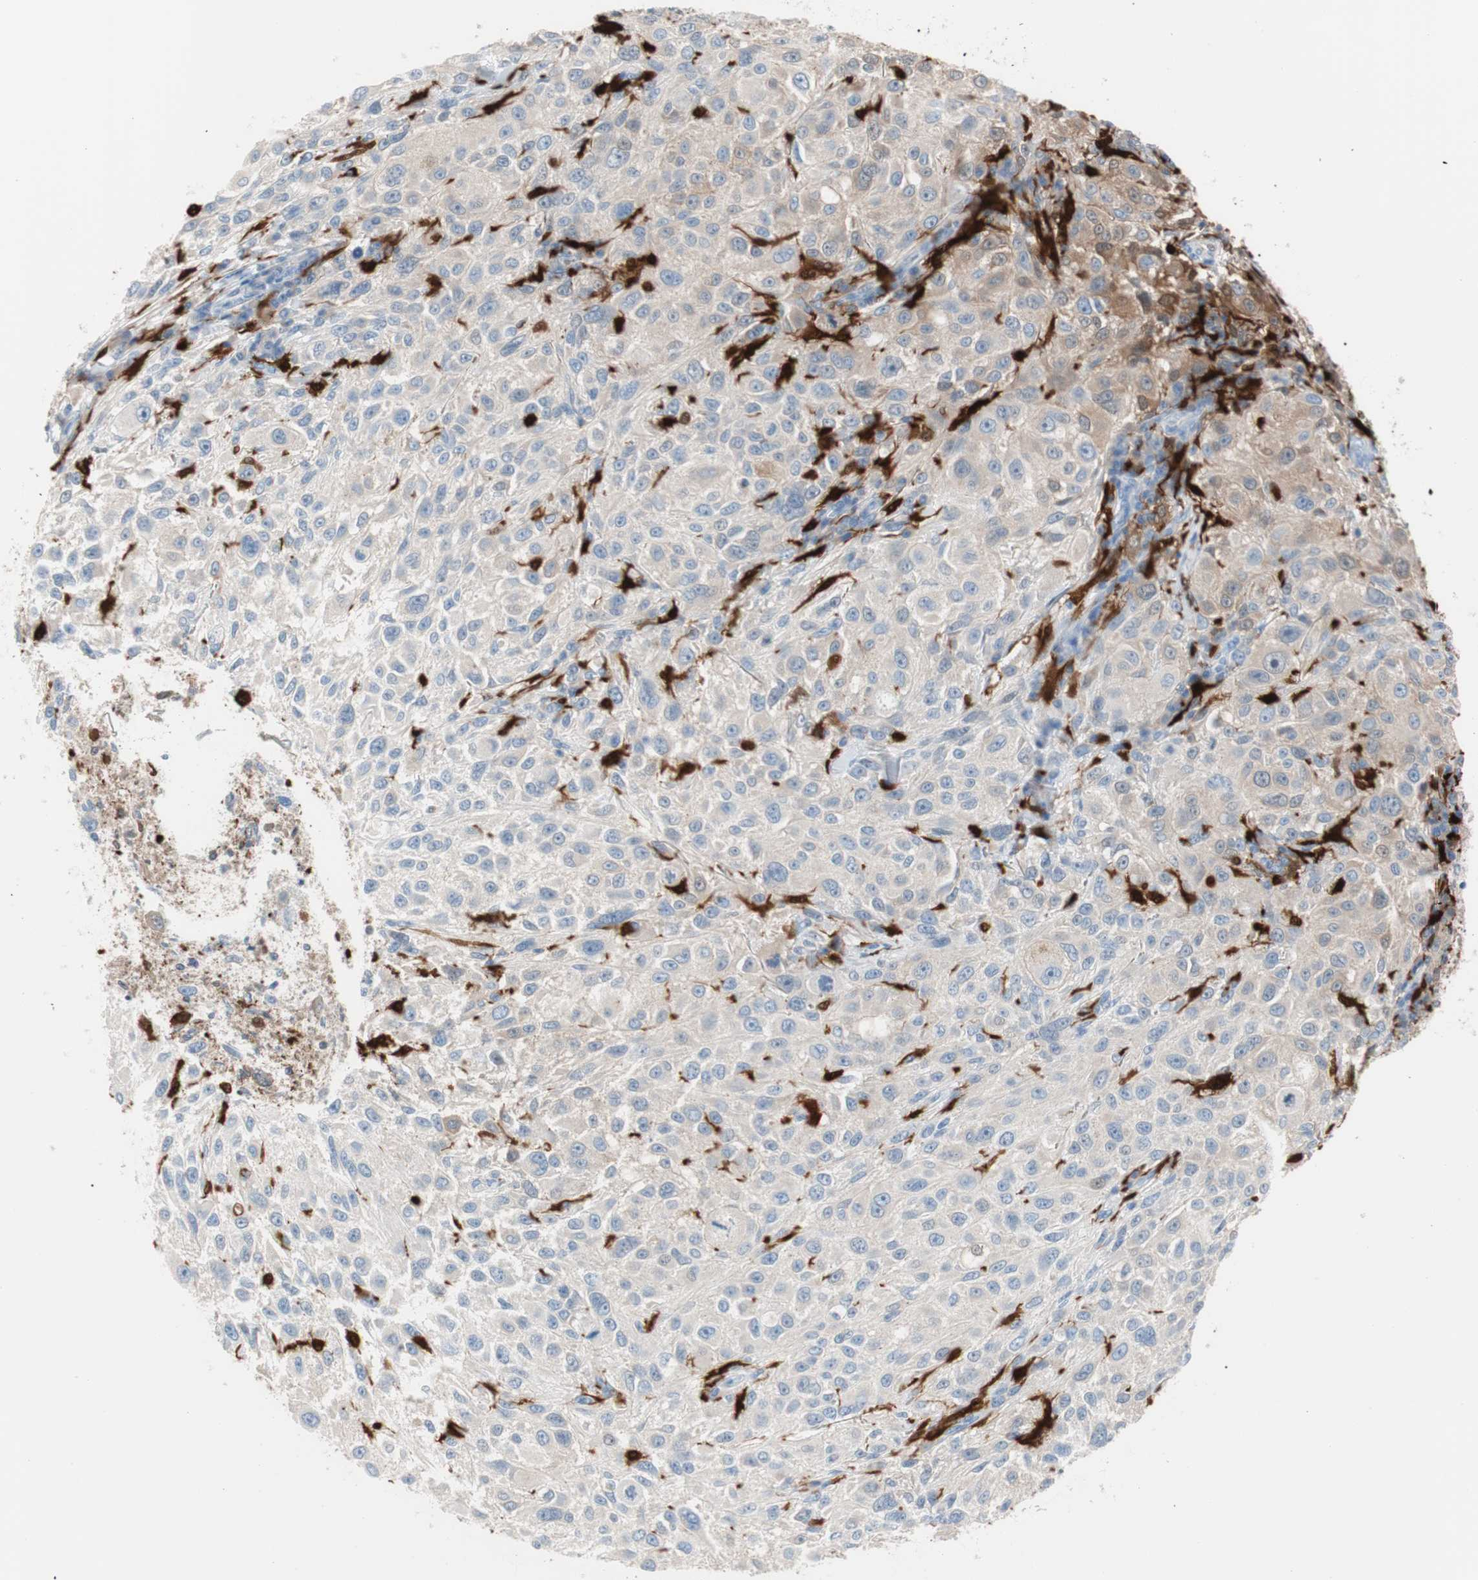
{"staining": {"intensity": "weak", "quantity": "25%-75%", "location": "cytoplasmic/membranous"}, "tissue": "melanoma", "cell_type": "Tumor cells", "image_type": "cancer", "snomed": [{"axis": "morphology", "description": "Necrosis, NOS"}, {"axis": "morphology", "description": "Malignant melanoma, NOS"}, {"axis": "topography", "description": "Skin"}], "caption": "A brown stain labels weak cytoplasmic/membranous expression of a protein in human melanoma tumor cells.", "gene": "IL18", "patient": {"sex": "female", "age": 87}}